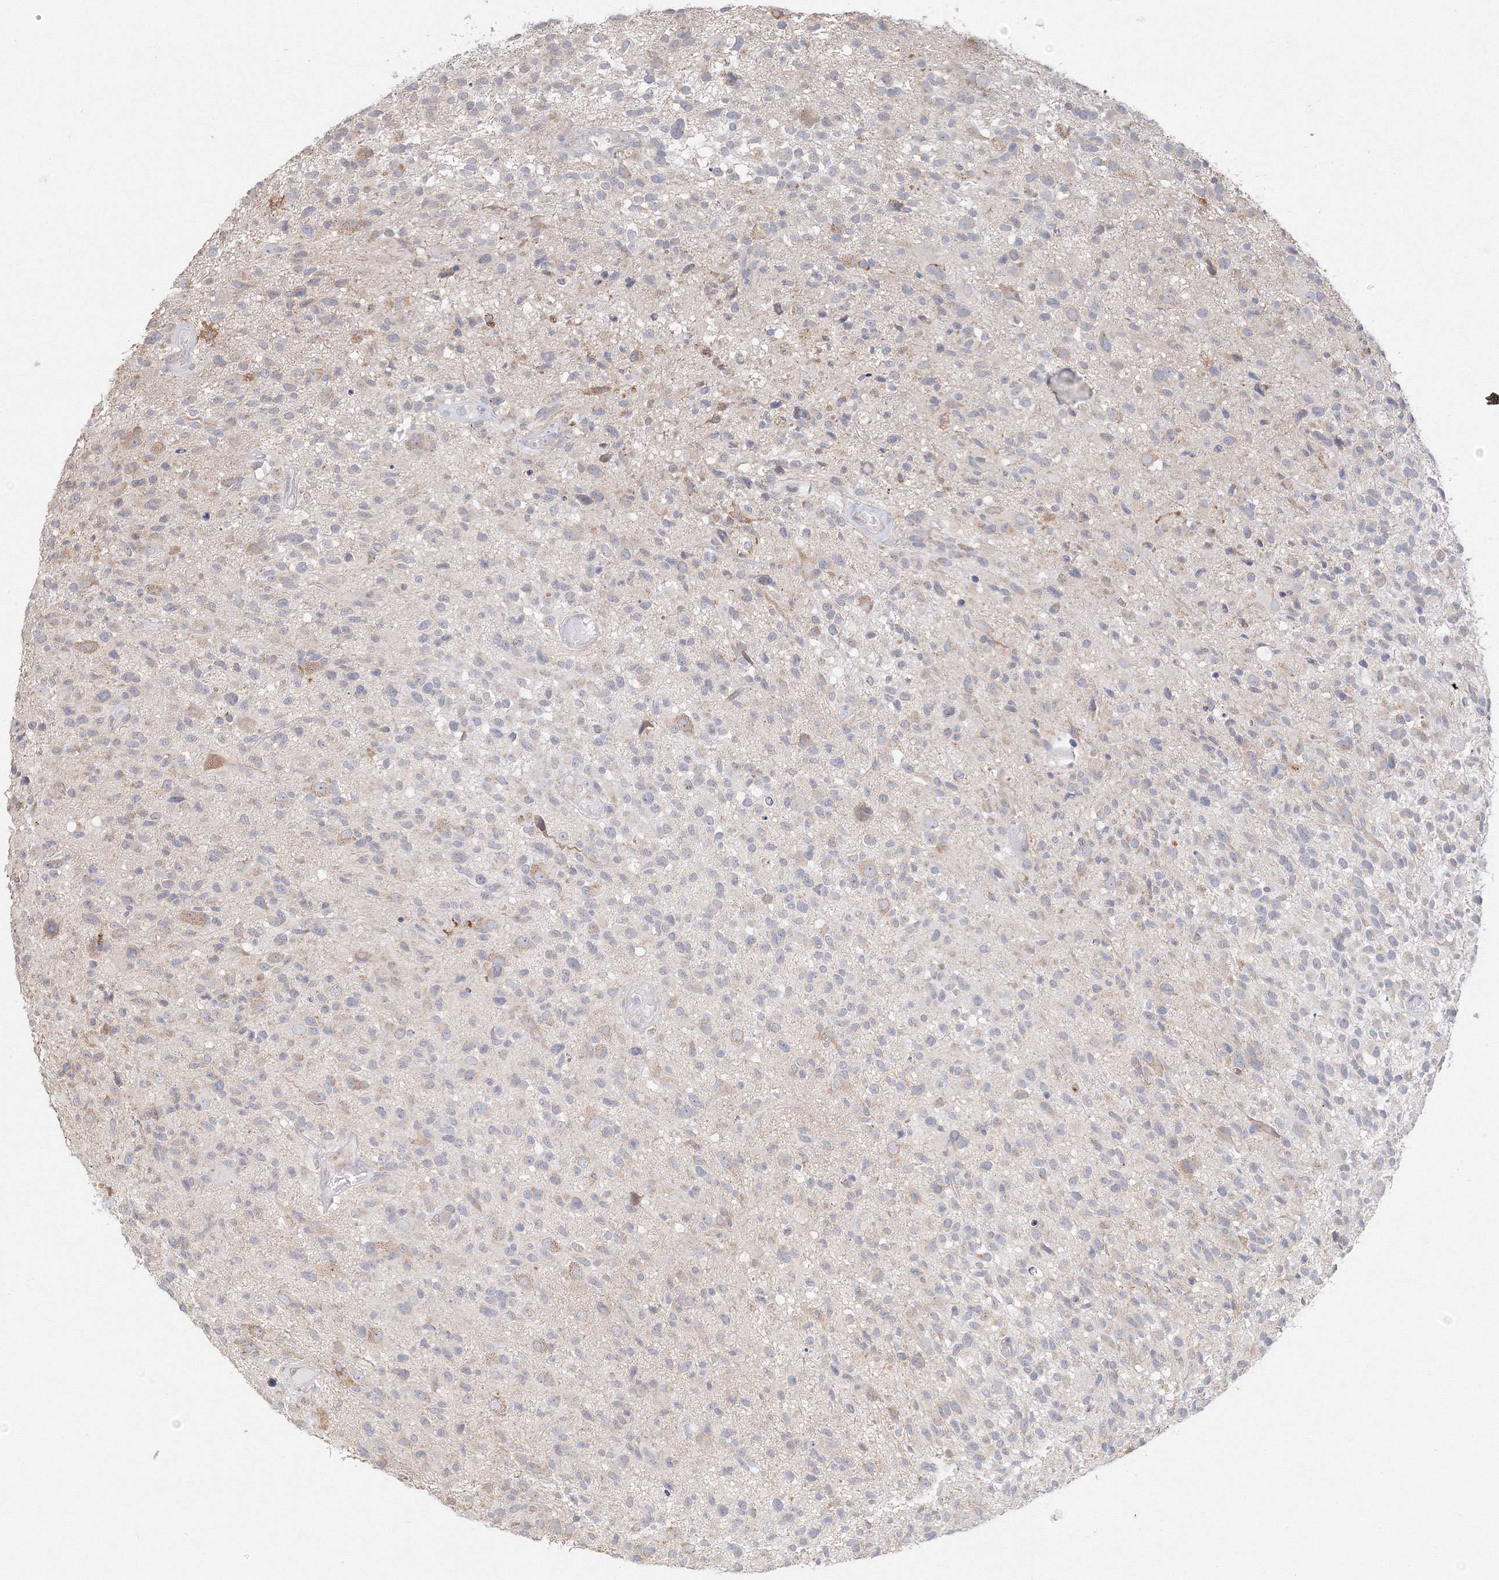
{"staining": {"intensity": "negative", "quantity": "none", "location": "none"}, "tissue": "glioma", "cell_type": "Tumor cells", "image_type": "cancer", "snomed": [{"axis": "morphology", "description": "Glioma, malignant, High grade"}, {"axis": "morphology", "description": "Glioblastoma, NOS"}, {"axis": "topography", "description": "Brain"}], "caption": "IHC micrograph of neoplastic tissue: glioma stained with DAB (3,3'-diaminobenzidine) demonstrates no significant protein staining in tumor cells.", "gene": "DHRS12", "patient": {"sex": "male", "age": 60}}